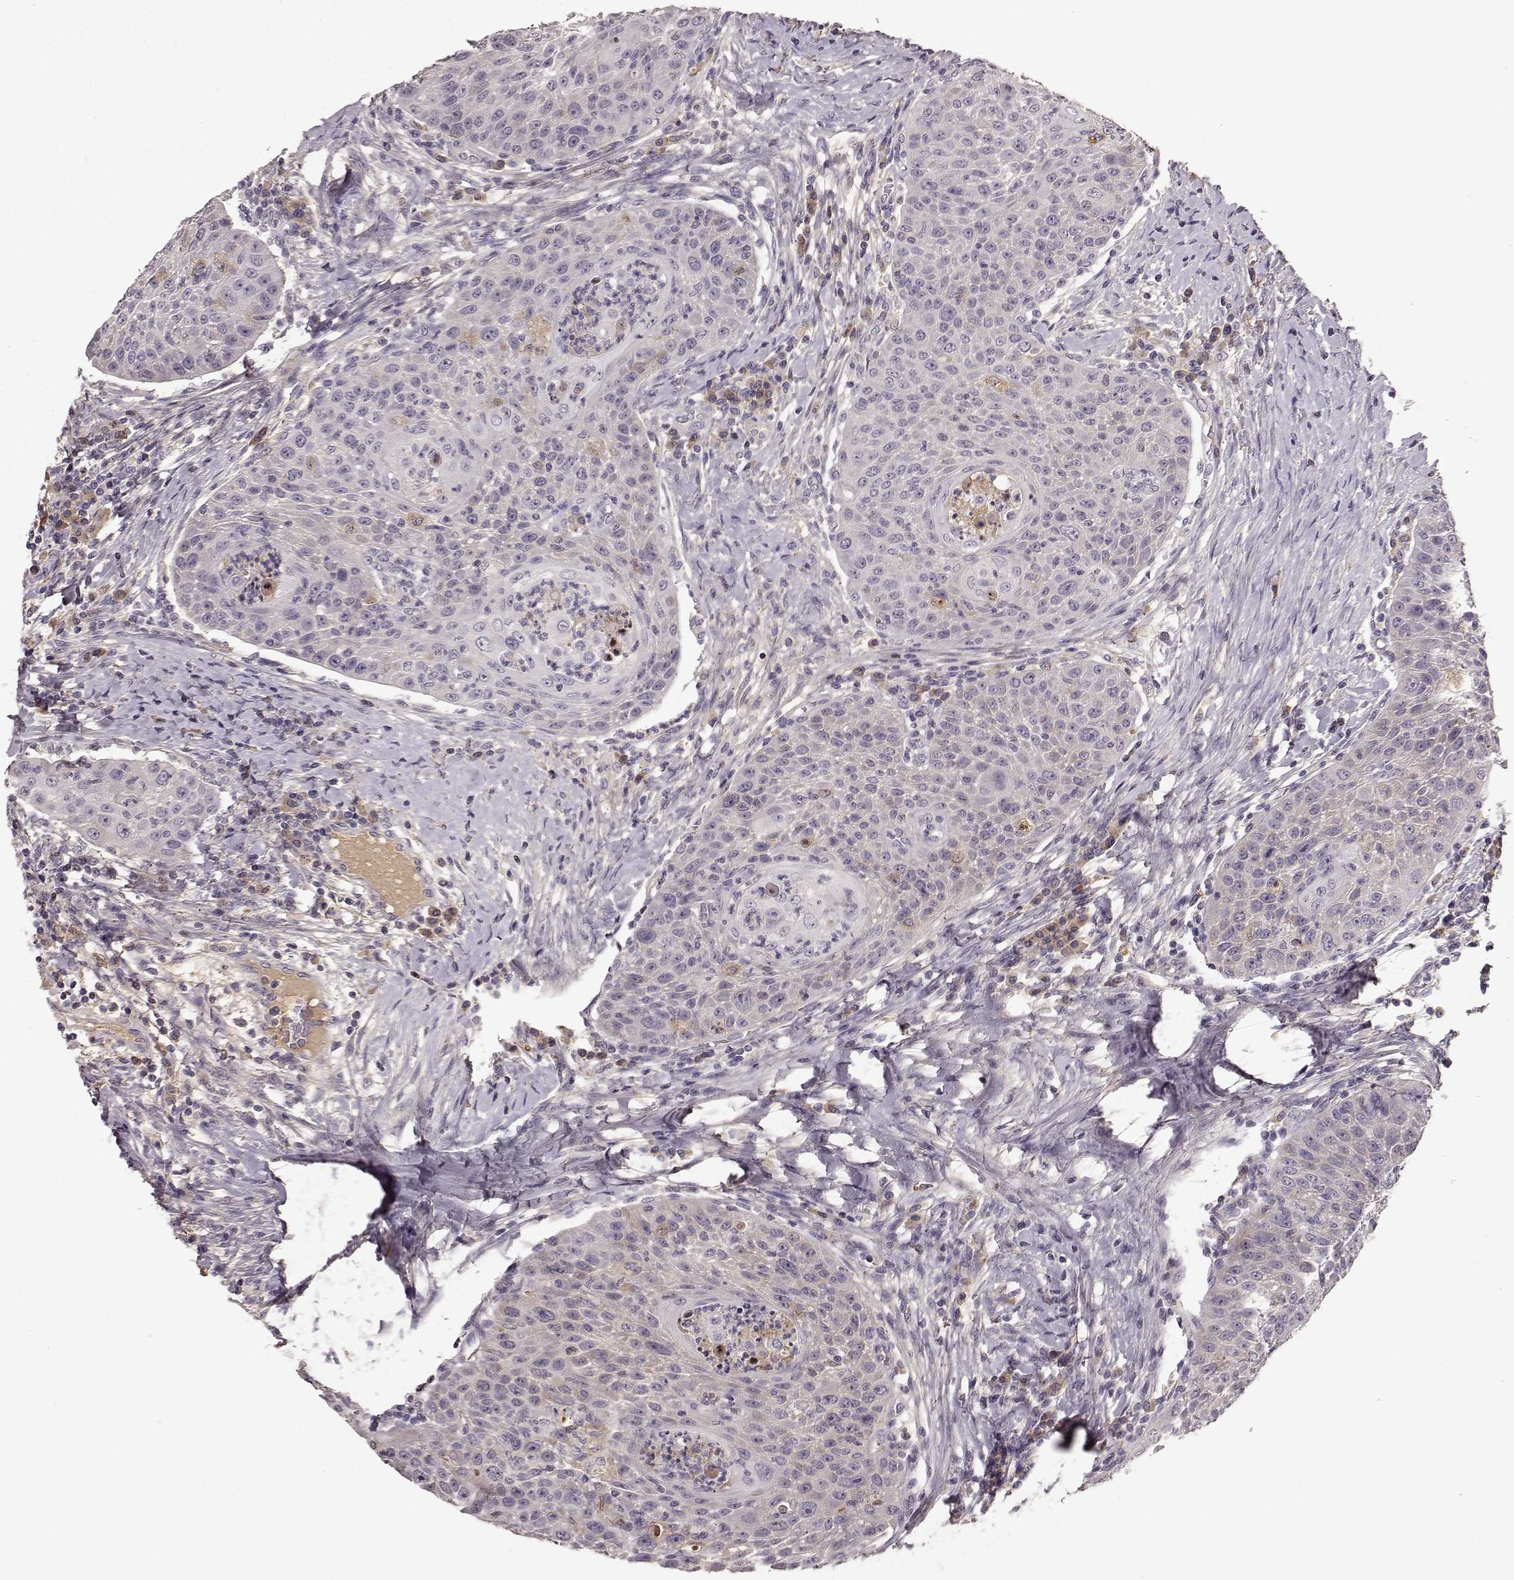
{"staining": {"intensity": "negative", "quantity": "none", "location": "none"}, "tissue": "head and neck cancer", "cell_type": "Tumor cells", "image_type": "cancer", "snomed": [{"axis": "morphology", "description": "Squamous cell carcinoma, NOS"}, {"axis": "topography", "description": "Head-Neck"}], "caption": "Head and neck cancer (squamous cell carcinoma) was stained to show a protein in brown. There is no significant staining in tumor cells. The staining is performed using DAB brown chromogen with nuclei counter-stained in using hematoxylin.", "gene": "YJEFN3", "patient": {"sex": "male", "age": 69}}